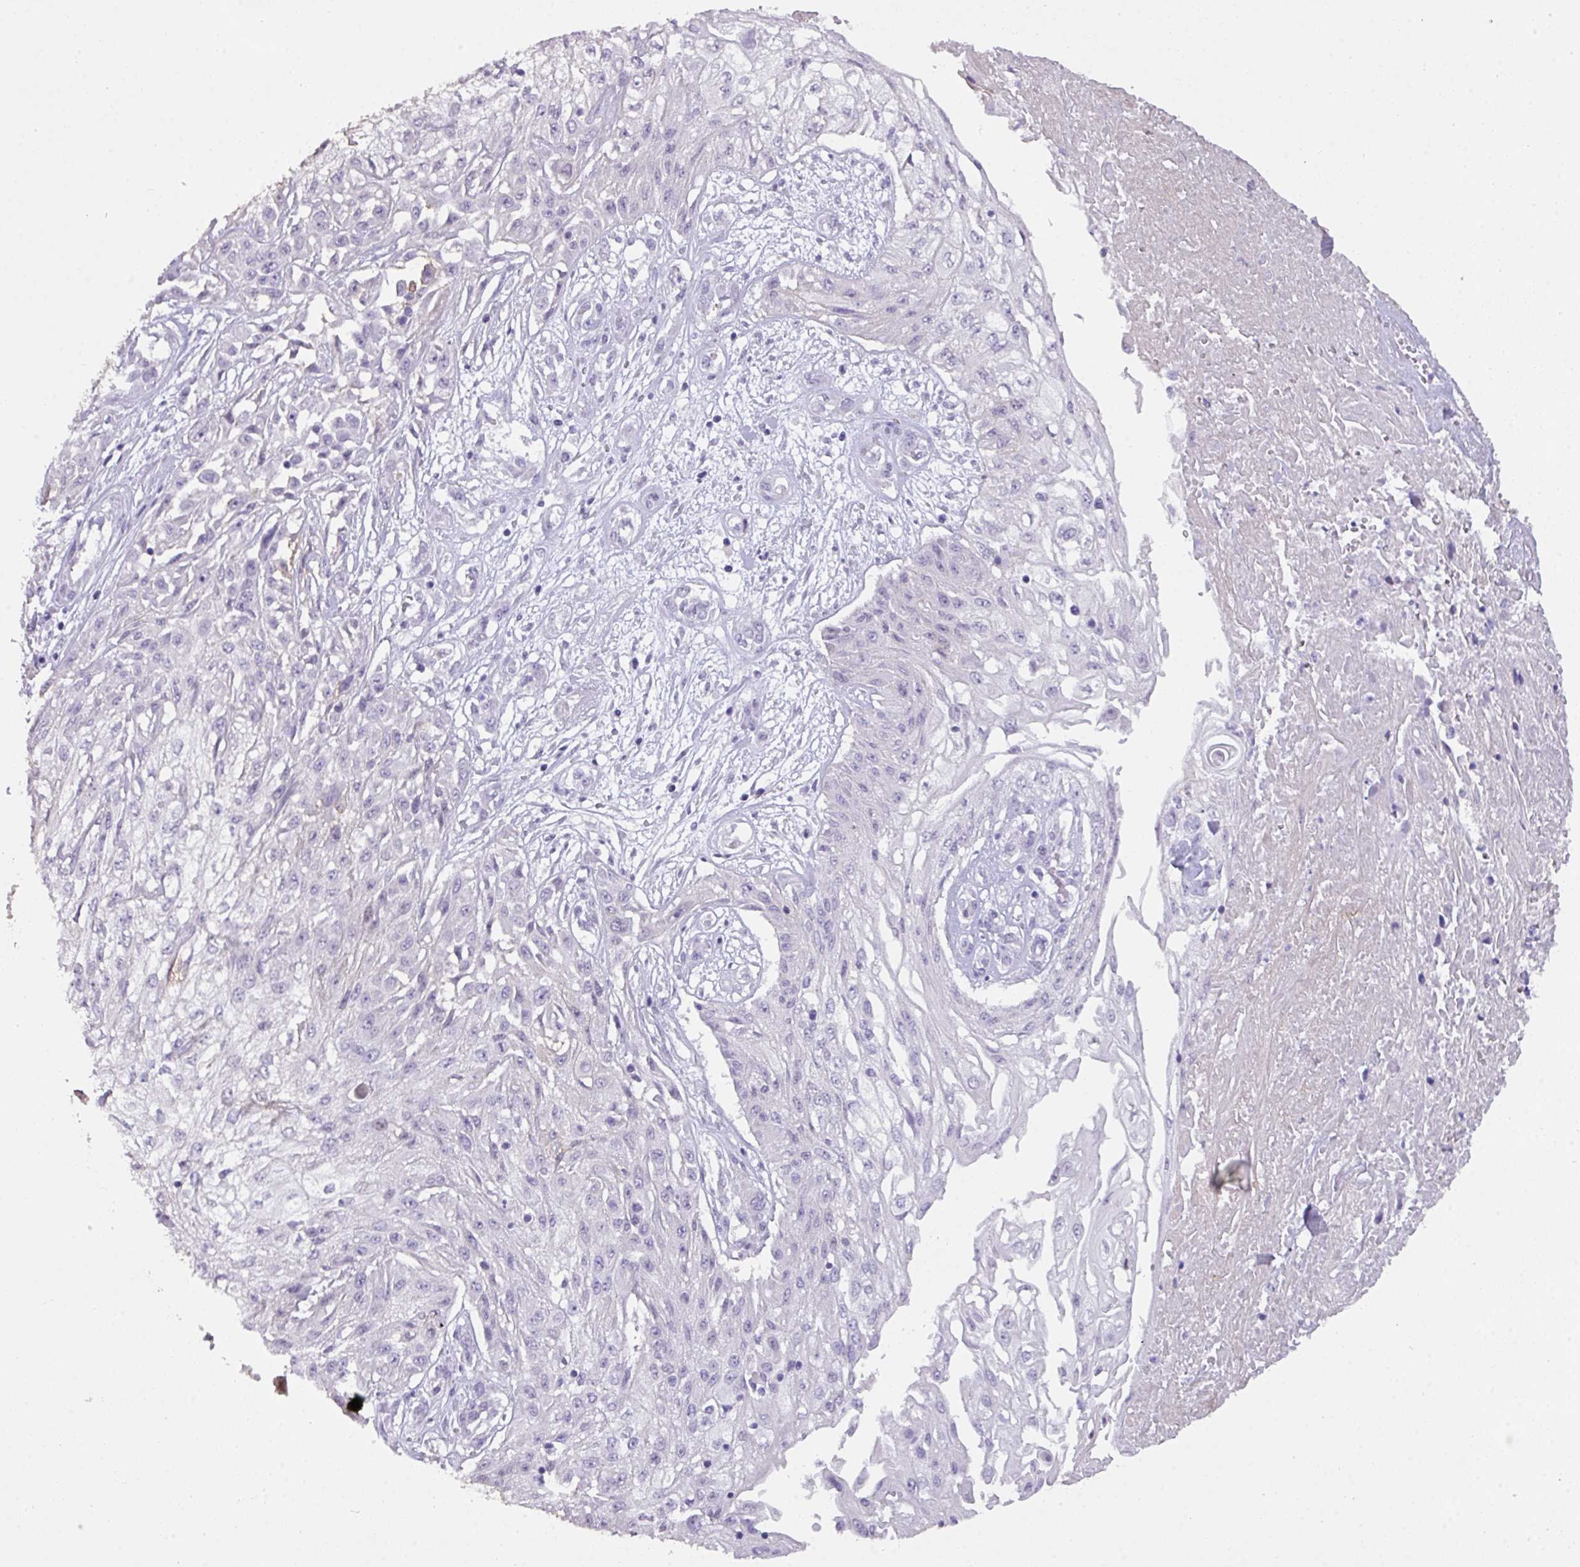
{"staining": {"intensity": "negative", "quantity": "none", "location": "none"}, "tissue": "skin cancer", "cell_type": "Tumor cells", "image_type": "cancer", "snomed": [{"axis": "morphology", "description": "Squamous cell carcinoma, NOS"}, {"axis": "morphology", "description": "Squamous cell carcinoma, metastatic, NOS"}, {"axis": "topography", "description": "Skin"}, {"axis": "topography", "description": "Lymph node"}], "caption": "This is an IHC micrograph of skin cancer (metastatic squamous cell carcinoma). There is no staining in tumor cells.", "gene": "ANKRD13B", "patient": {"sex": "male", "age": 75}}